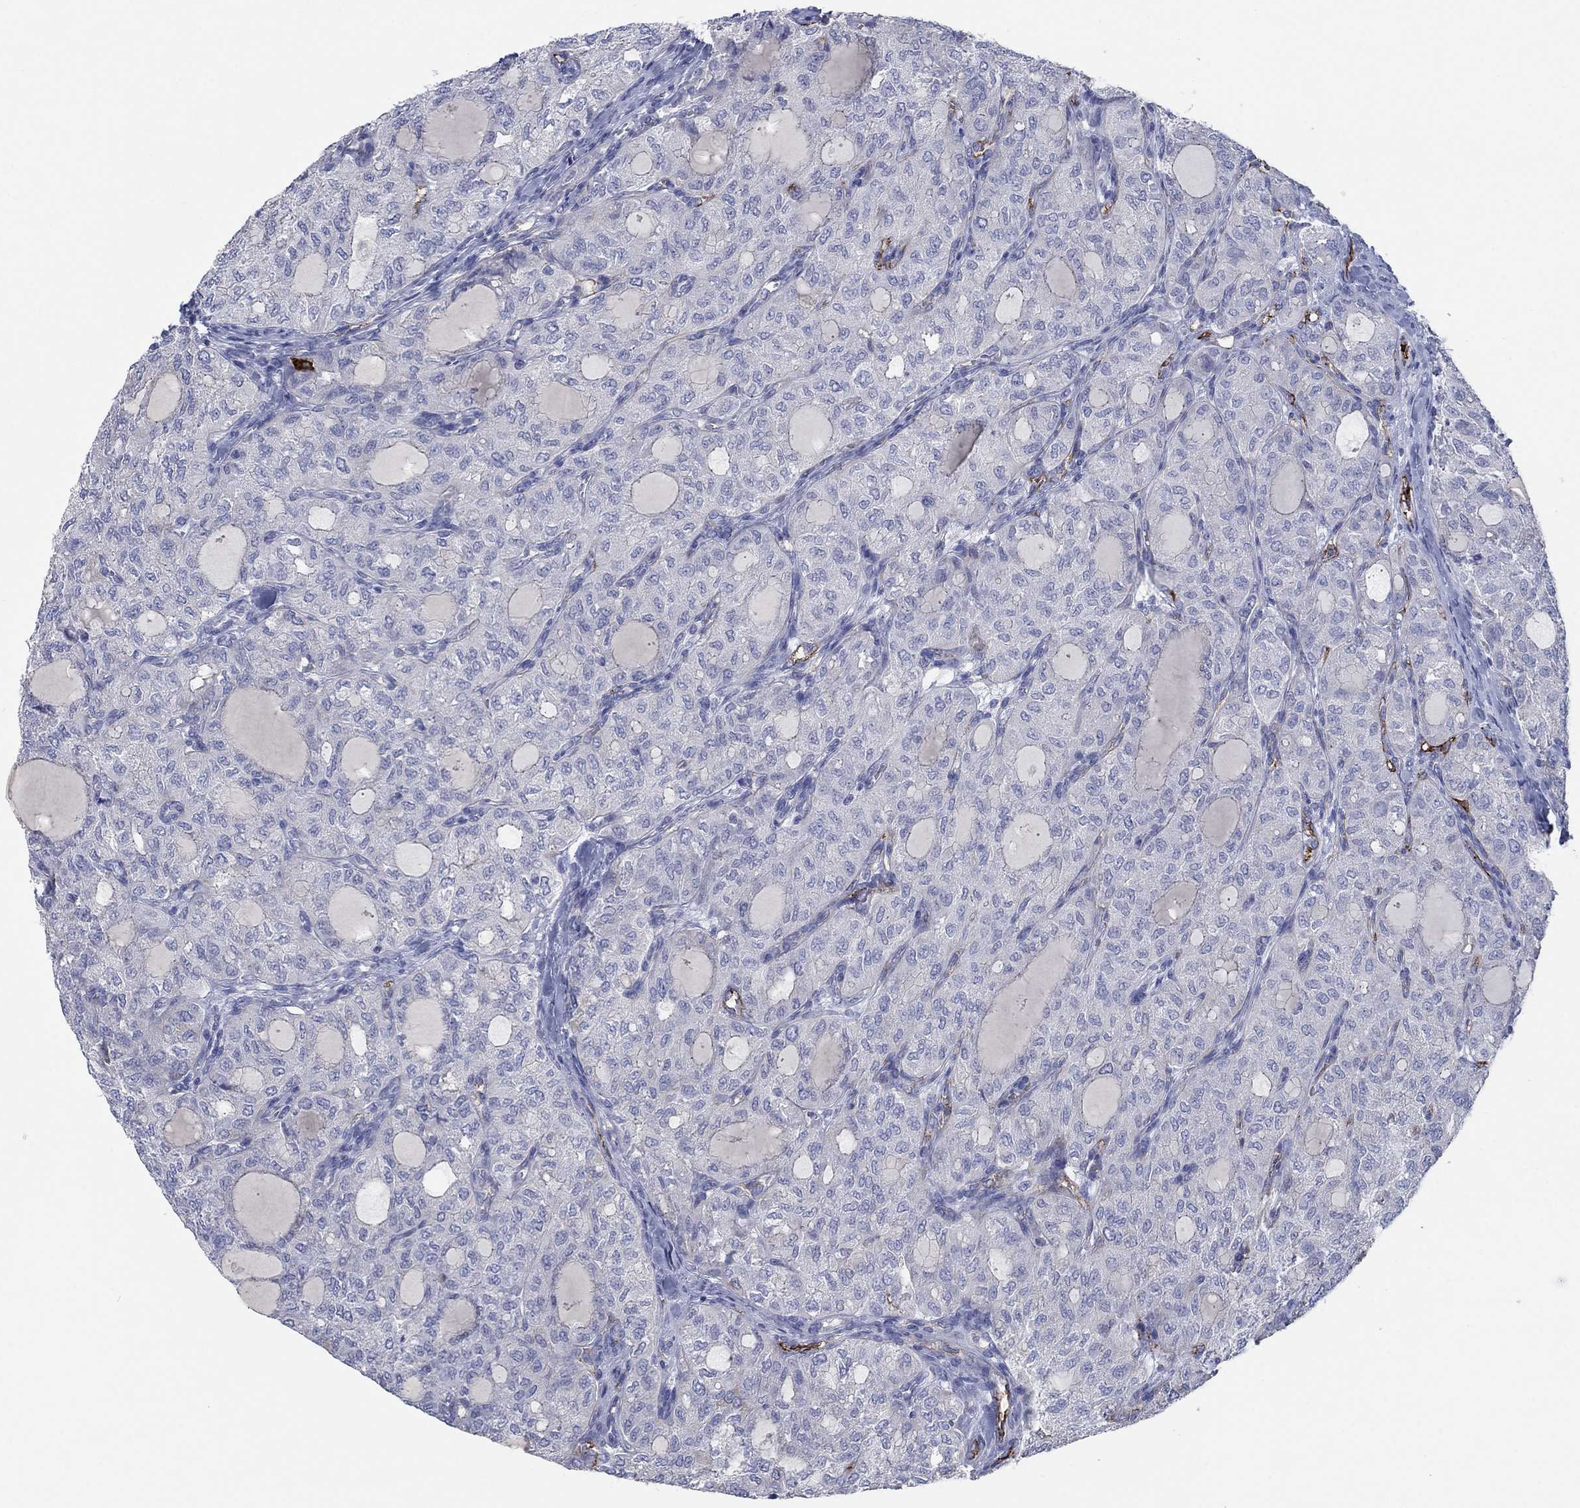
{"staining": {"intensity": "negative", "quantity": "none", "location": "none"}, "tissue": "thyroid cancer", "cell_type": "Tumor cells", "image_type": "cancer", "snomed": [{"axis": "morphology", "description": "Follicular adenoma carcinoma, NOS"}, {"axis": "topography", "description": "Thyroid gland"}], "caption": "High power microscopy micrograph of an immunohistochemistry (IHC) histopathology image of thyroid cancer (follicular adenoma carcinoma), revealing no significant expression in tumor cells. (DAB immunohistochemistry visualized using brightfield microscopy, high magnification).", "gene": "APOC3", "patient": {"sex": "male", "age": 75}}